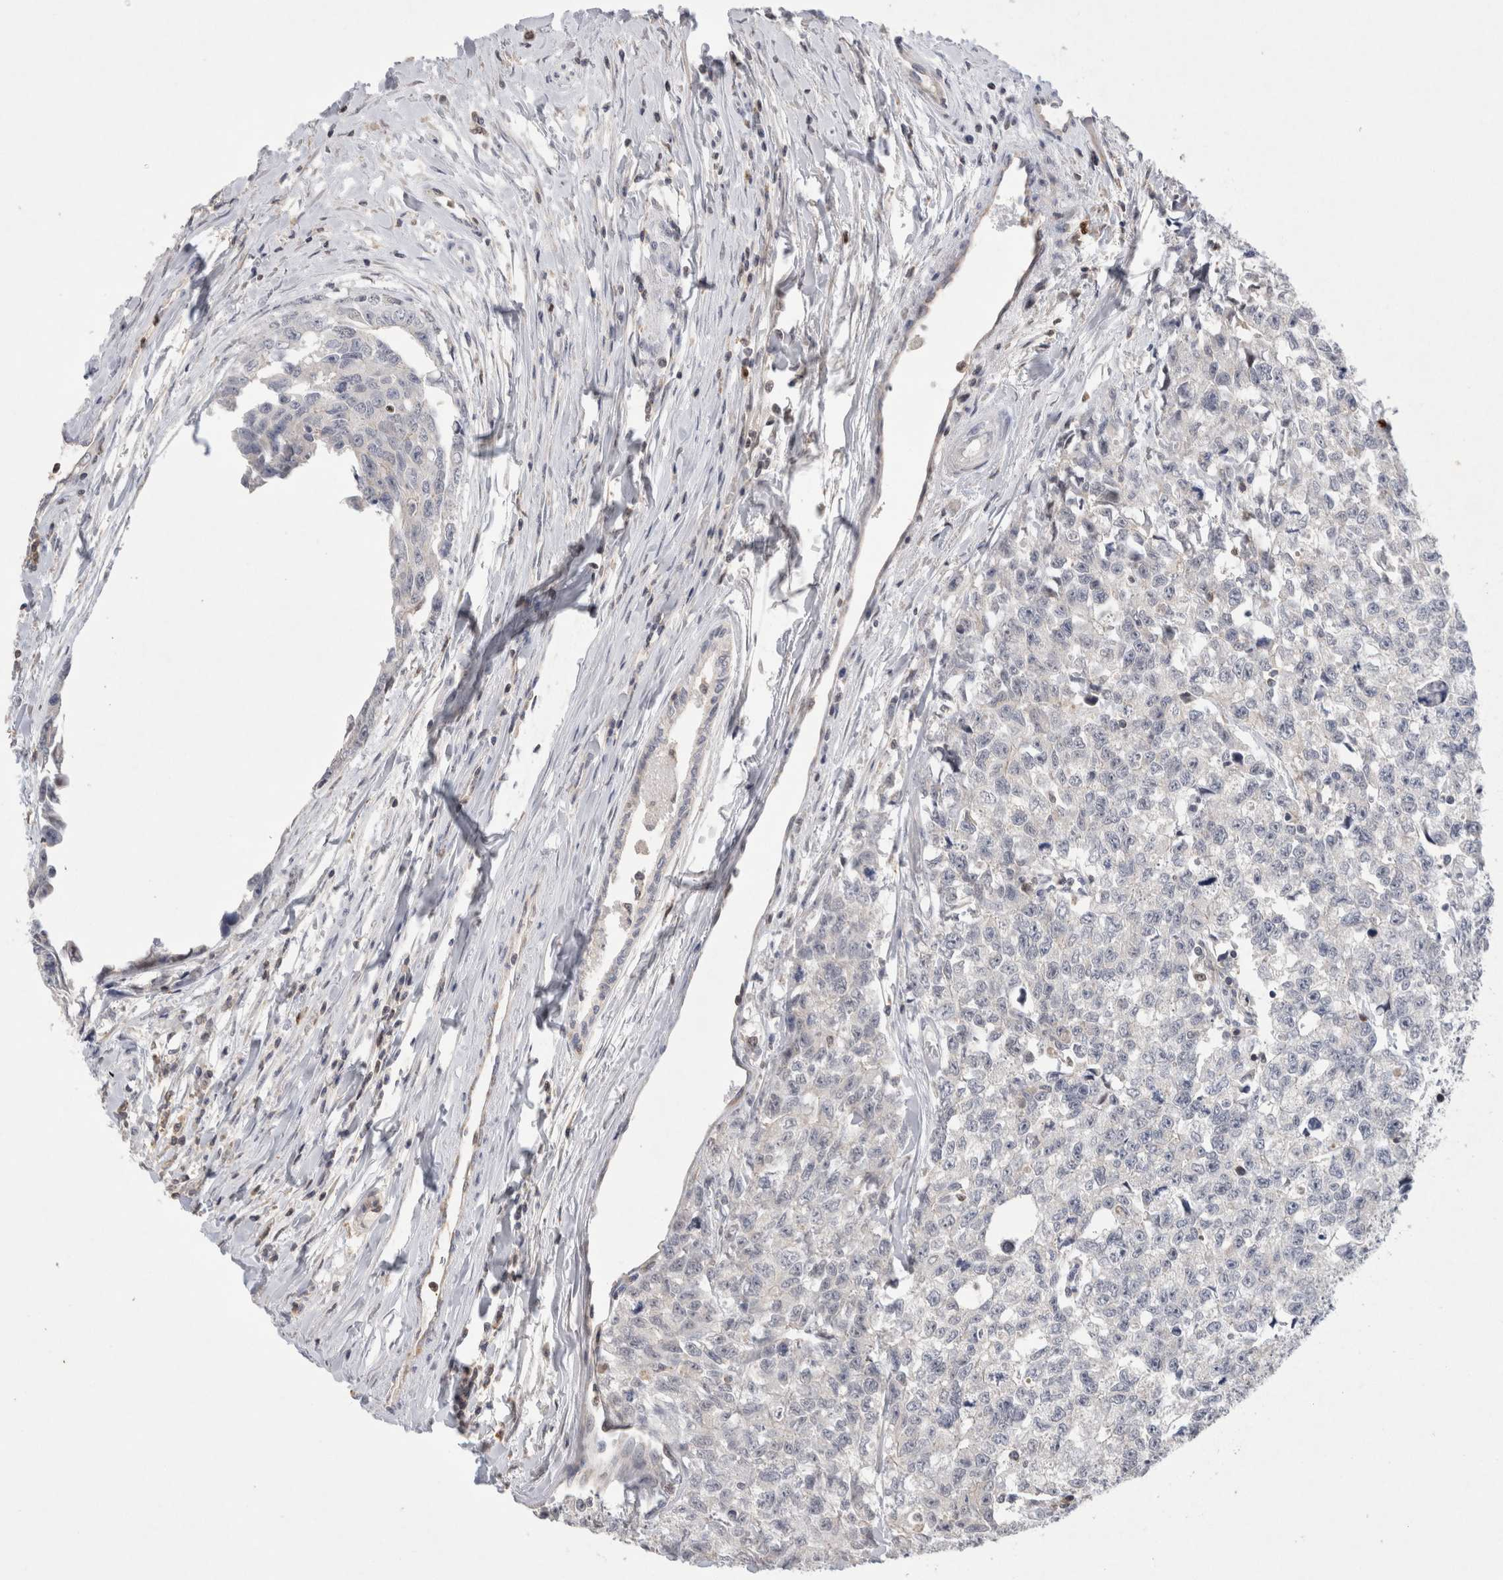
{"staining": {"intensity": "negative", "quantity": "none", "location": "none"}, "tissue": "testis cancer", "cell_type": "Tumor cells", "image_type": "cancer", "snomed": [{"axis": "morphology", "description": "Carcinoma, Embryonal, NOS"}, {"axis": "topography", "description": "Testis"}], "caption": "This is an immunohistochemistry micrograph of human testis cancer. There is no staining in tumor cells.", "gene": "AGMAT", "patient": {"sex": "male", "age": 28}}